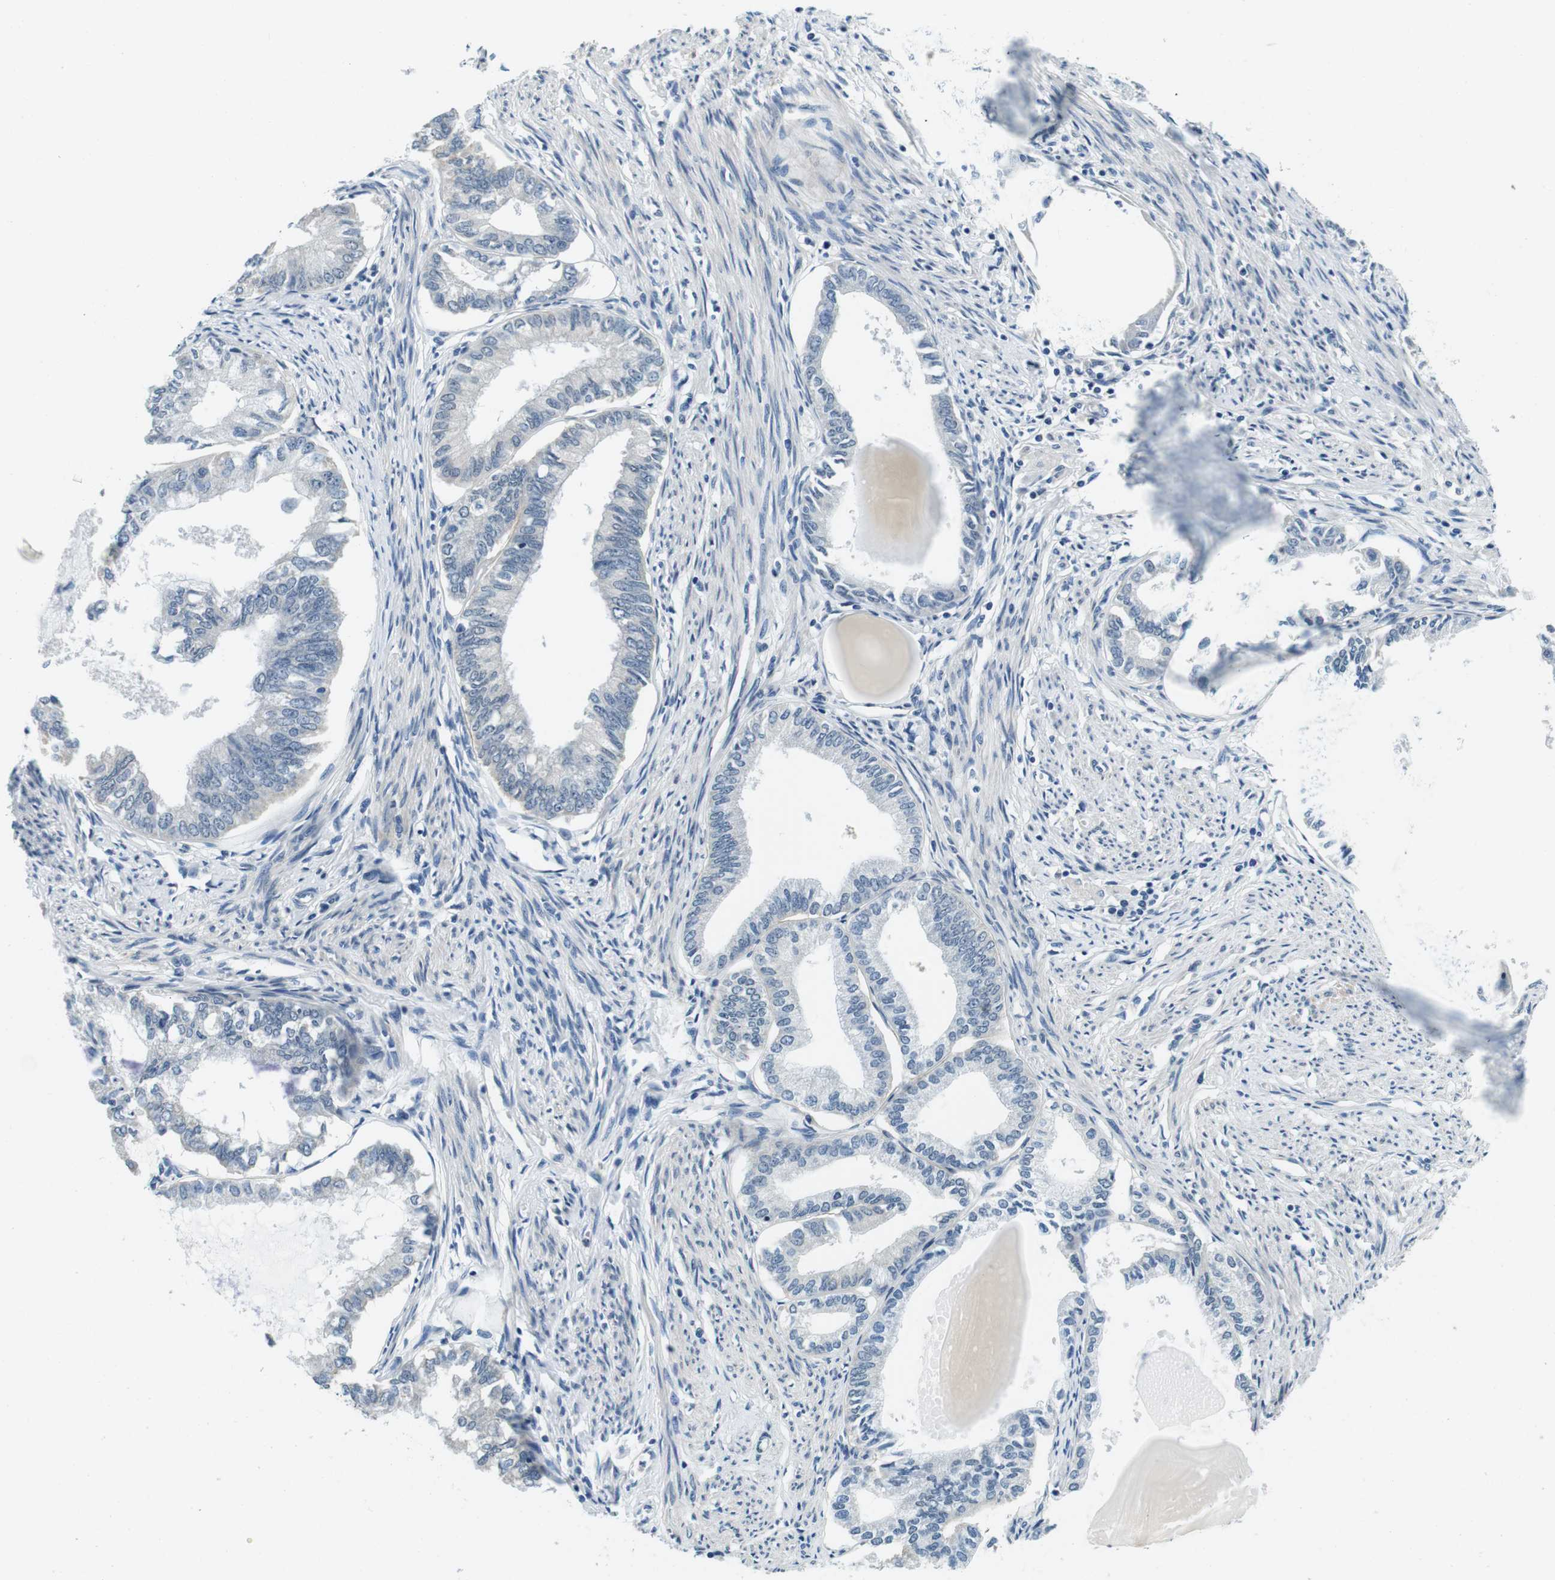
{"staining": {"intensity": "negative", "quantity": "none", "location": "none"}, "tissue": "endometrial cancer", "cell_type": "Tumor cells", "image_type": "cancer", "snomed": [{"axis": "morphology", "description": "Adenocarcinoma, NOS"}, {"axis": "topography", "description": "Endometrium"}], "caption": "IHC micrograph of human endometrial cancer (adenocarcinoma) stained for a protein (brown), which shows no expression in tumor cells.", "gene": "DTNA", "patient": {"sex": "female", "age": 86}}